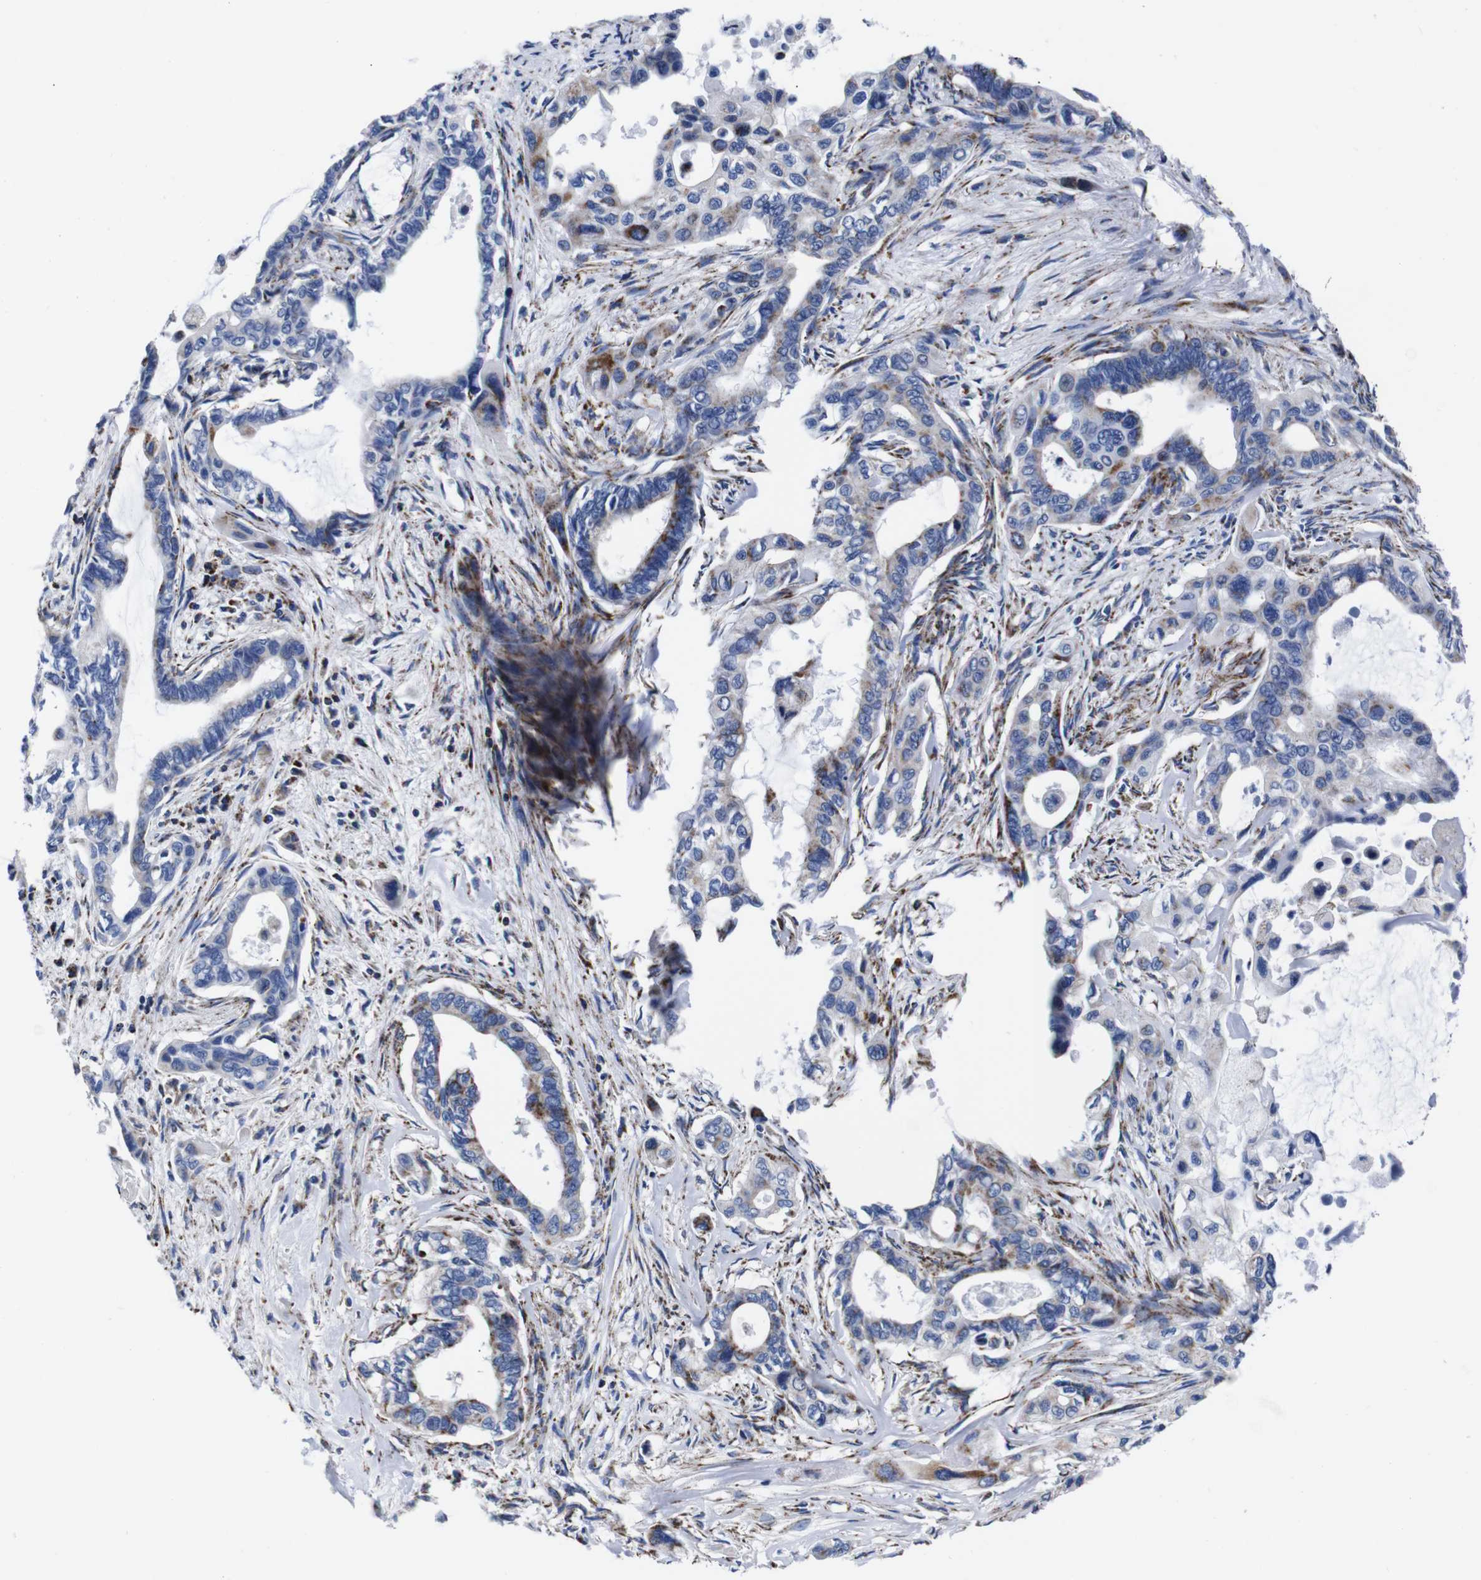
{"staining": {"intensity": "moderate", "quantity": "<25%", "location": "cytoplasmic/membranous"}, "tissue": "pancreatic cancer", "cell_type": "Tumor cells", "image_type": "cancer", "snomed": [{"axis": "morphology", "description": "Adenocarcinoma, NOS"}, {"axis": "topography", "description": "Pancreas"}], "caption": "This photomicrograph displays IHC staining of human pancreatic cancer (adenocarcinoma), with low moderate cytoplasmic/membranous staining in about <25% of tumor cells.", "gene": "FKBP9", "patient": {"sex": "male", "age": 73}}